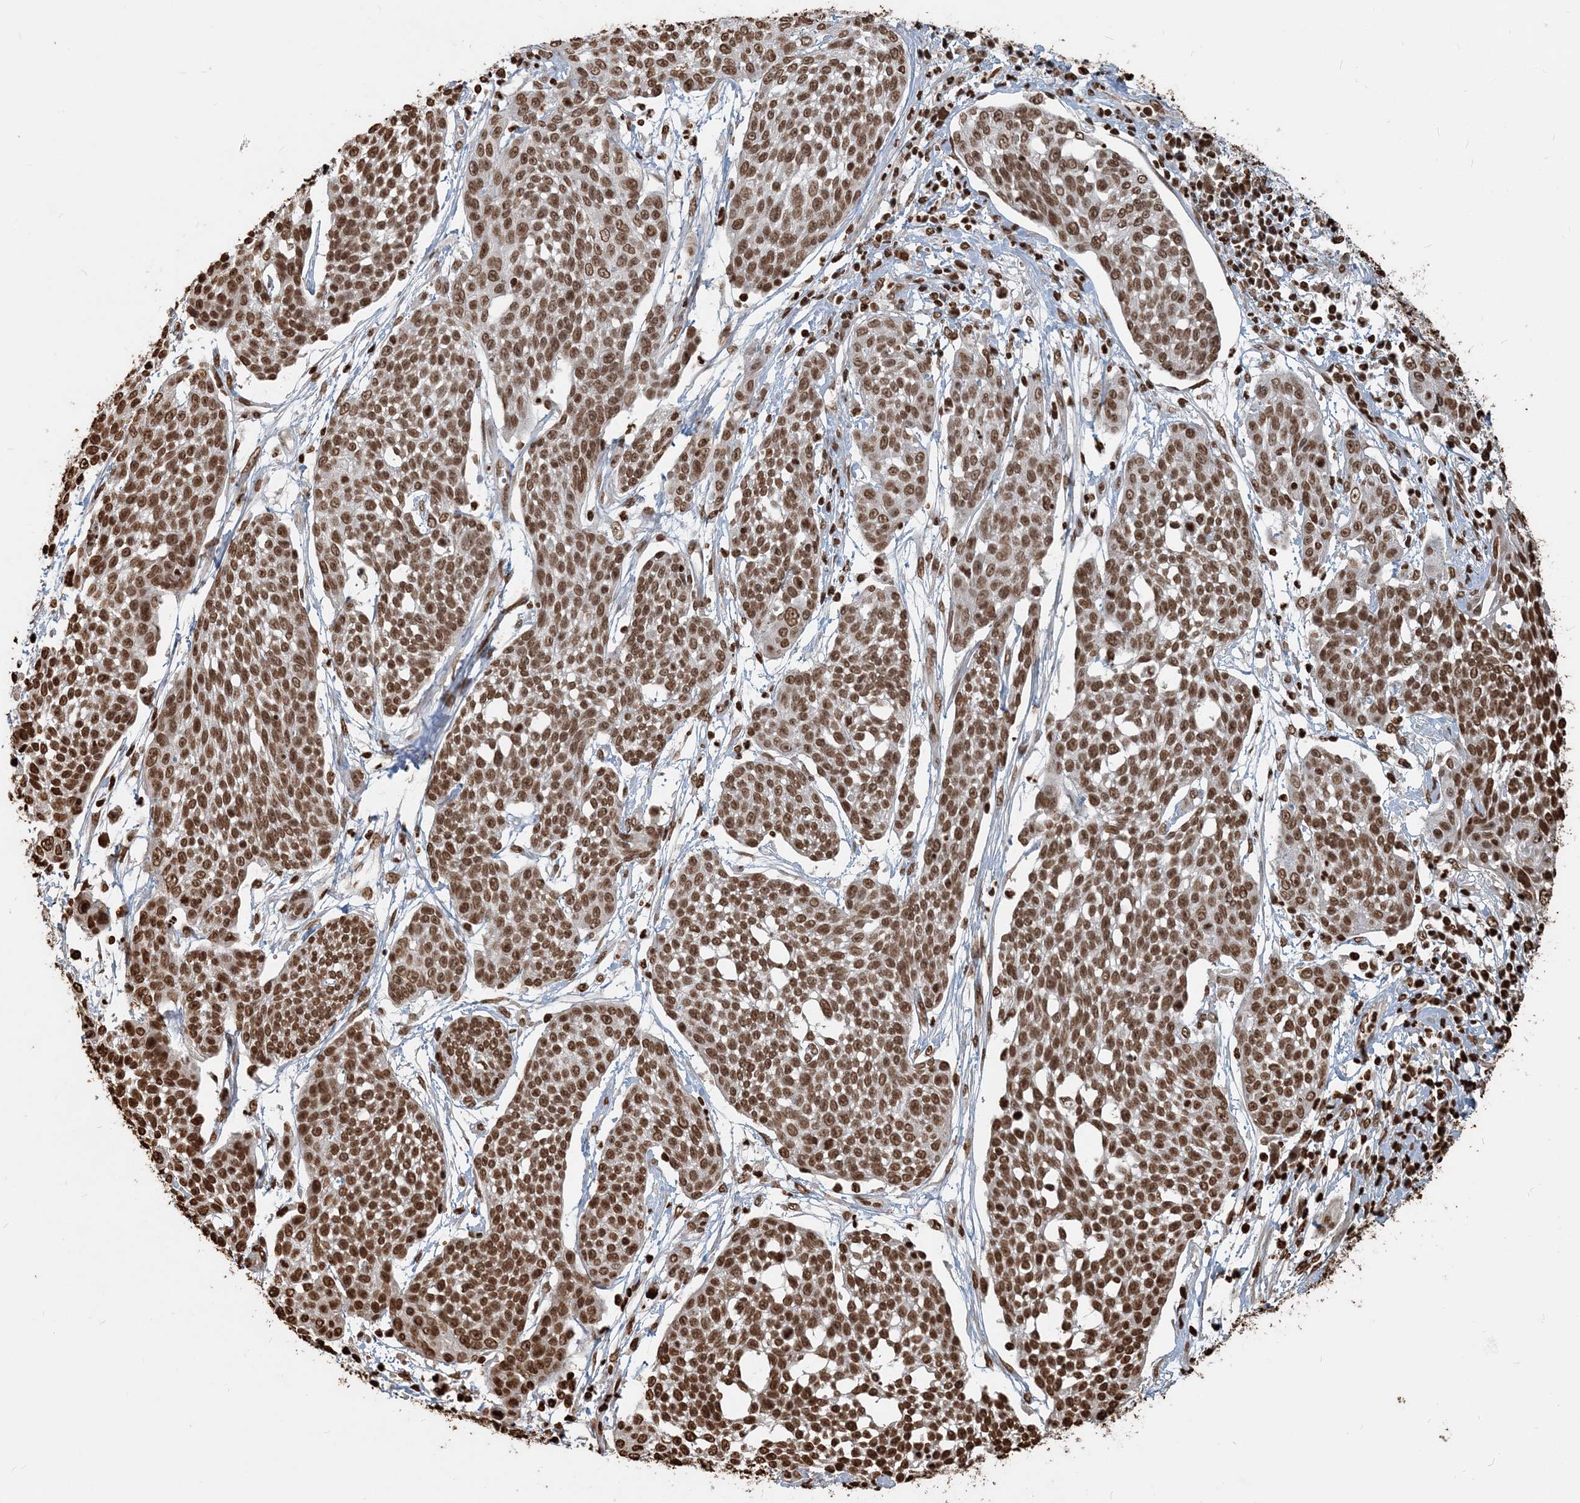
{"staining": {"intensity": "moderate", "quantity": ">75%", "location": "nuclear"}, "tissue": "cervical cancer", "cell_type": "Tumor cells", "image_type": "cancer", "snomed": [{"axis": "morphology", "description": "Squamous cell carcinoma, NOS"}, {"axis": "topography", "description": "Cervix"}], "caption": "Immunohistochemistry (IHC) of cervical squamous cell carcinoma exhibits medium levels of moderate nuclear staining in approximately >75% of tumor cells.", "gene": "H3-3B", "patient": {"sex": "female", "age": 34}}